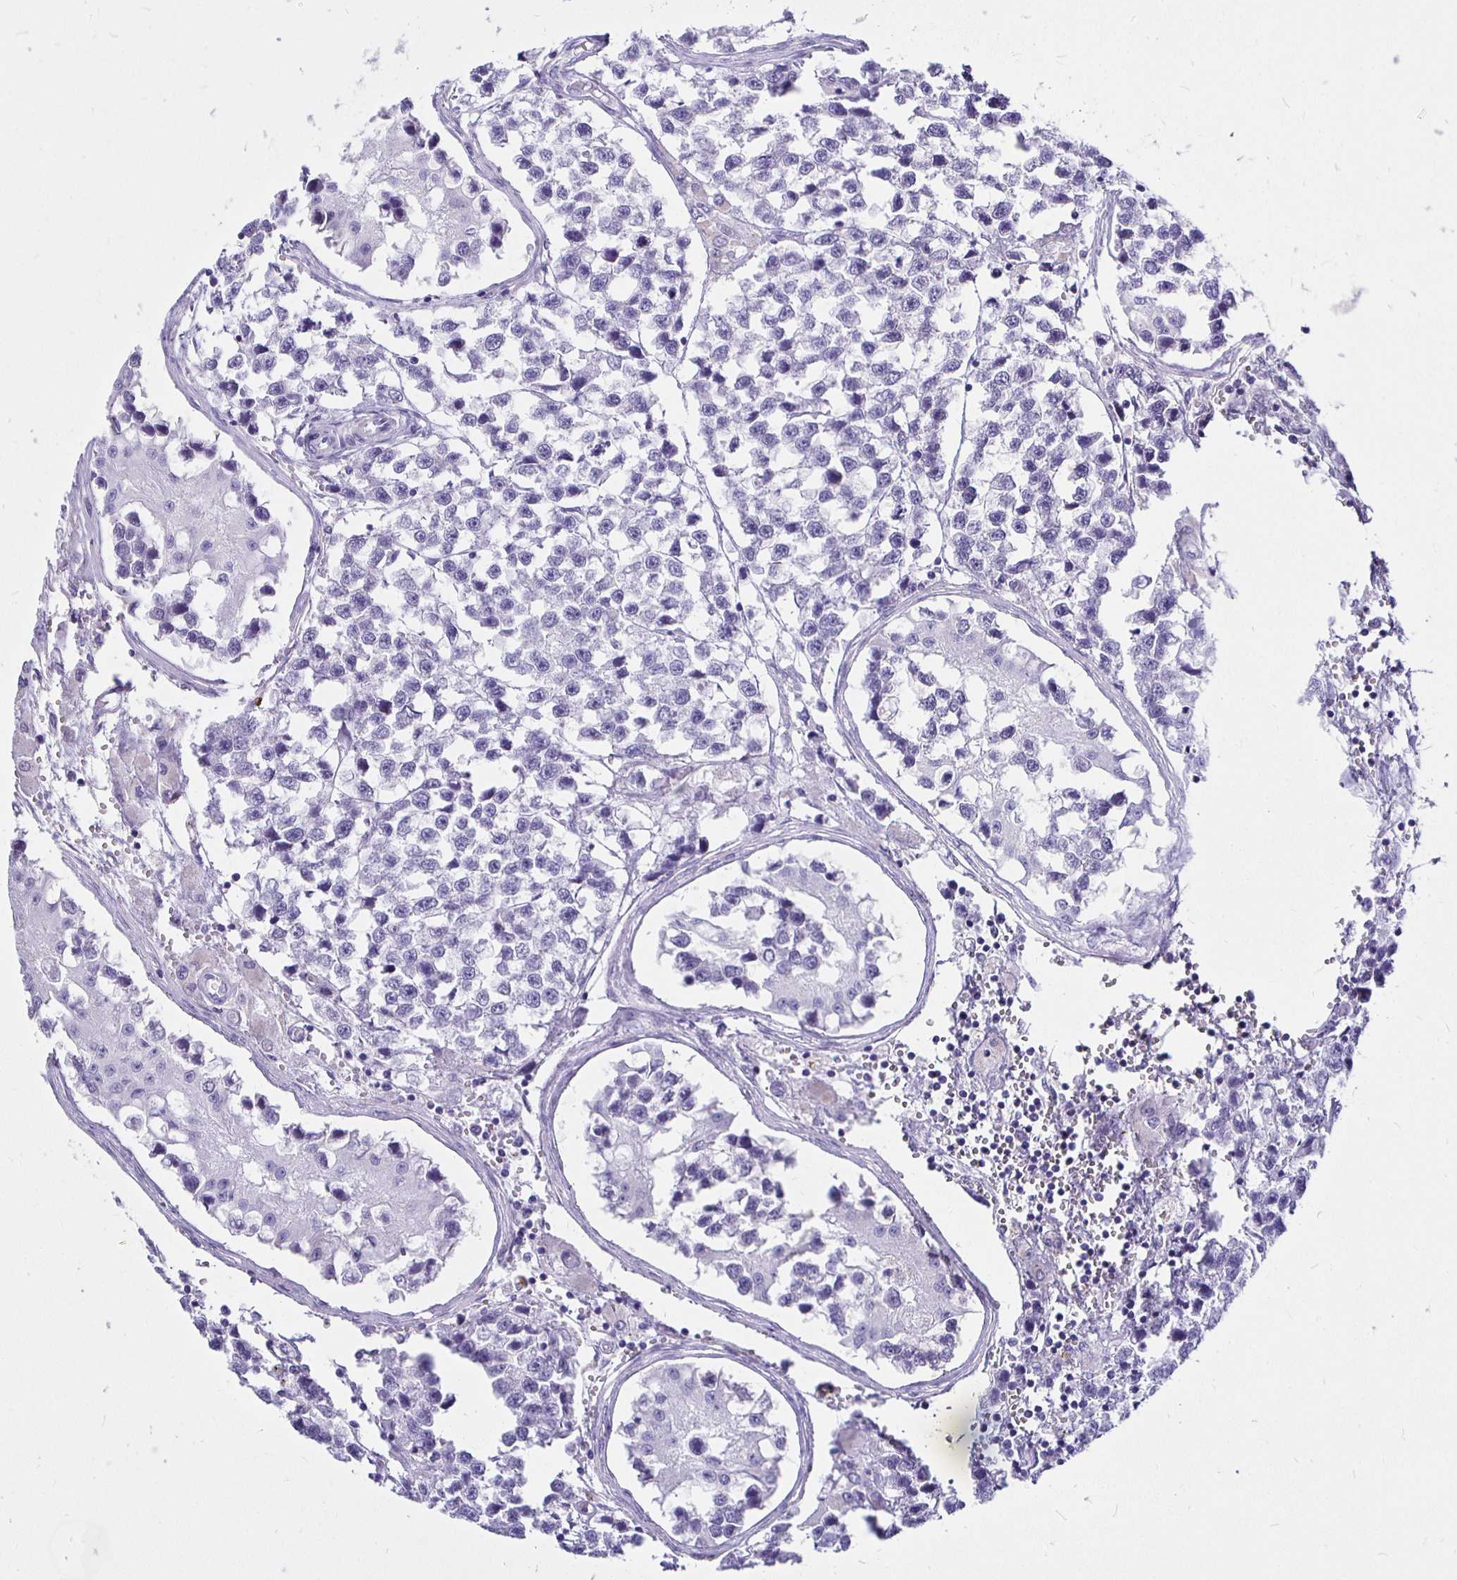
{"staining": {"intensity": "negative", "quantity": "none", "location": "none"}, "tissue": "testis cancer", "cell_type": "Tumor cells", "image_type": "cancer", "snomed": [{"axis": "morphology", "description": "Seminoma, NOS"}, {"axis": "topography", "description": "Testis"}], "caption": "Immunohistochemistry (IHC) of seminoma (testis) demonstrates no staining in tumor cells.", "gene": "UMOD", "patient": {"sex": "male", "age": 26}}